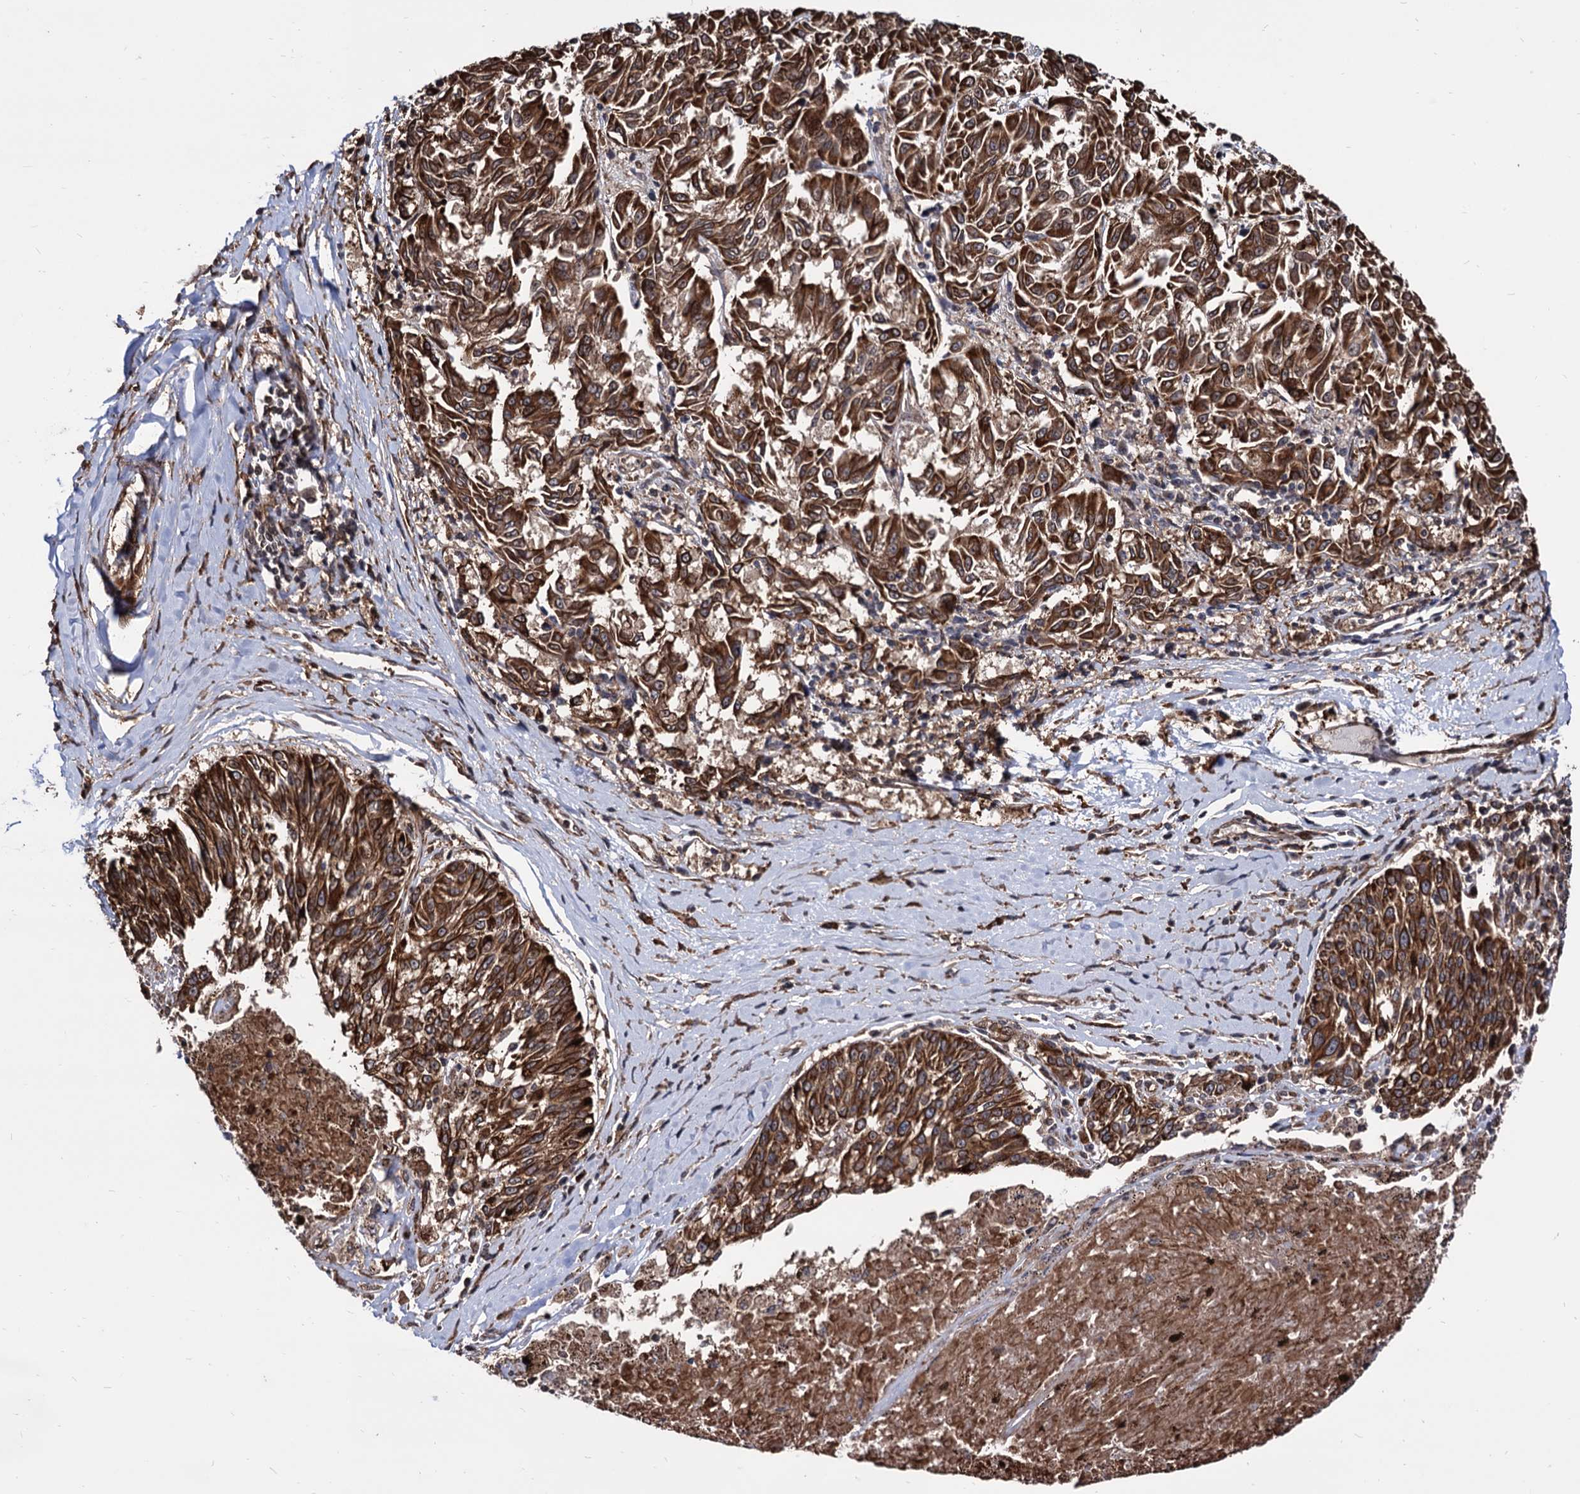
{"staining": {"intensity": "strong", "quantity": ">75%", "location": "cytoplasmic/membranous"}, "tissue": "melanoma", "cell_type": "Tumor cells", "image_type": "cancer", "snomed": [{"axis": "morphology", "description": "Malignant melanoma, NOS"}, {"axis": "topography", "description": "Skin"}], "caption": "Immunohistochemistry histopathology image of neoplastic tissue: human malignant melanoma stained using immunohistochemistry (IHC) exhibits high levels of strong protein expression localized specifically in the cytoplasmic/membranous of tumor cells, appearing as a cytoplasmic/membranous brown color.", "gene": "ANKRD12", "patient": {"sex": "female", "age": 72}}